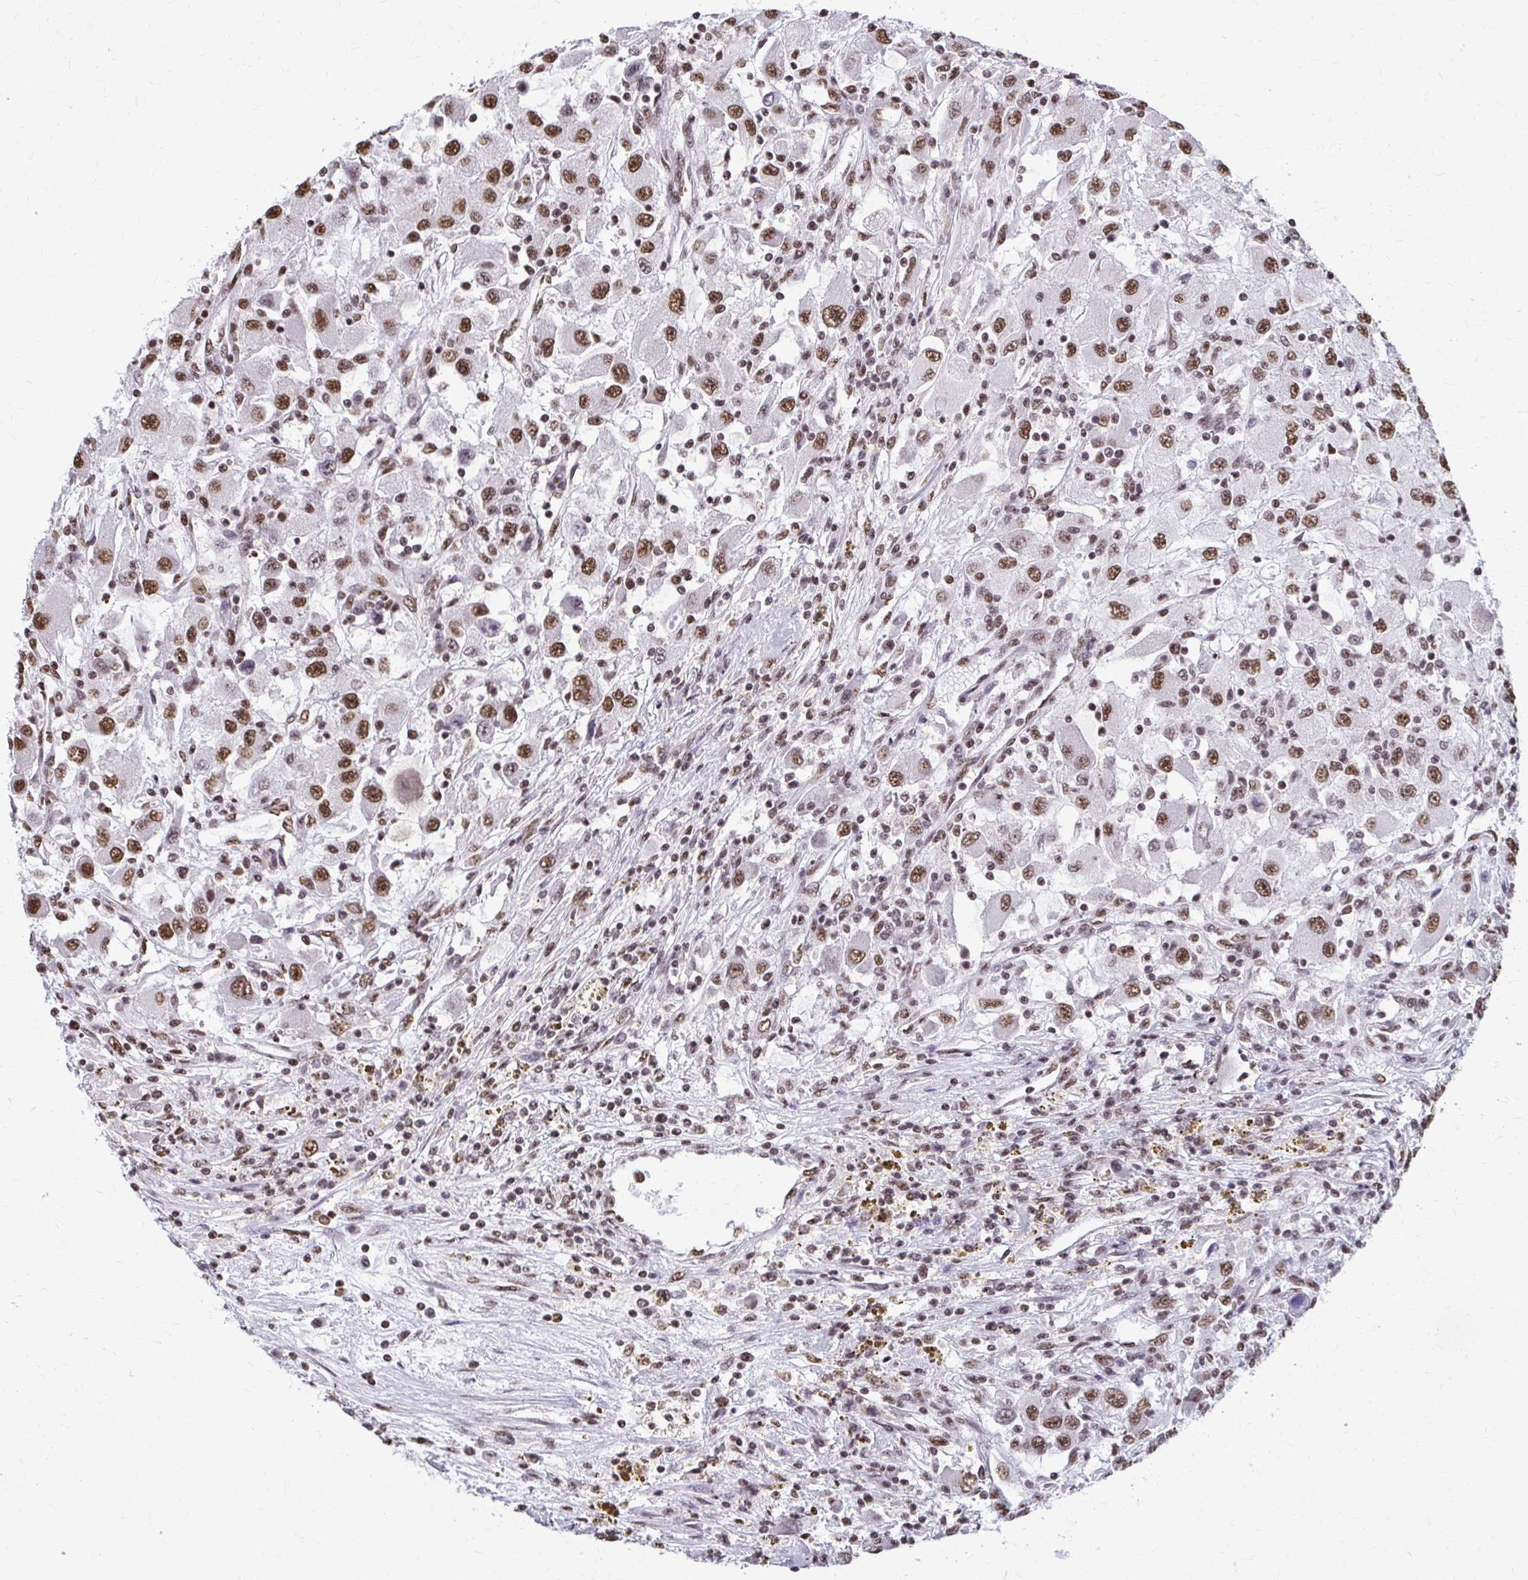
{"staining": {"intensity": "moderate", "quantity": ">75%", "location": "nuclear"}, "tissue": "renal cancer", "cell_type": "Tumor cells", "image_type": "cancer", "snomed": [{"axis": "morphology", "description": "Adenocarcinoma, NOS"}, {"axis": "topography", "description": "Kidney"}], "caption": "Renal adenocarcinoma tissue exhibits moderate nuclear positivity in about >75% of tumor cells (DAB IHC, brown staining for protein, blue staining for nuclei).", "gene": "SNRPA", "patient": {"sex": "female", "age": 67}}